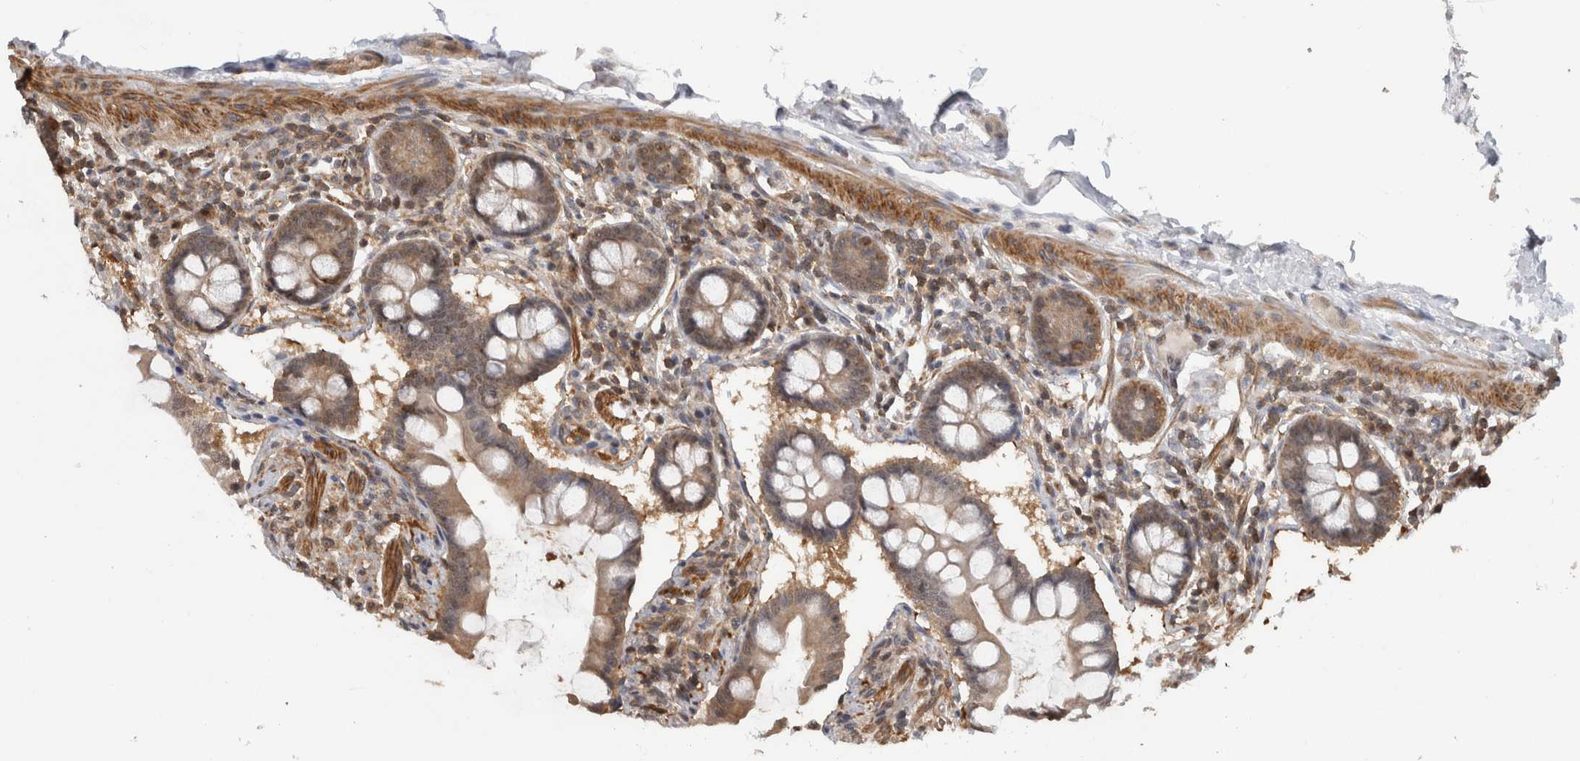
{"staining": {"intensity": "moderate", "quantity": ">75%", "location": "cytoplasmic/membranous,nuclear"}, "tissue": "small intestine", "cell_type": "Glandular cells", "image_type": "normal", "snomed": [{"axis": "morphology", "description": "Normal tissue, NOS"}, {"axis": "topography", "description": "Small intestine"}], "caption": "Protein expression analysis of unremarkable small intestine demonstrates moderate cytoplasmic/membranous,nuclear staining in approximately >75% of glandular cells. (IHC, brightfield microscopy, high magnification).", "gene": "TDRD7", "patient": {"sex": "male", "age": 41}}